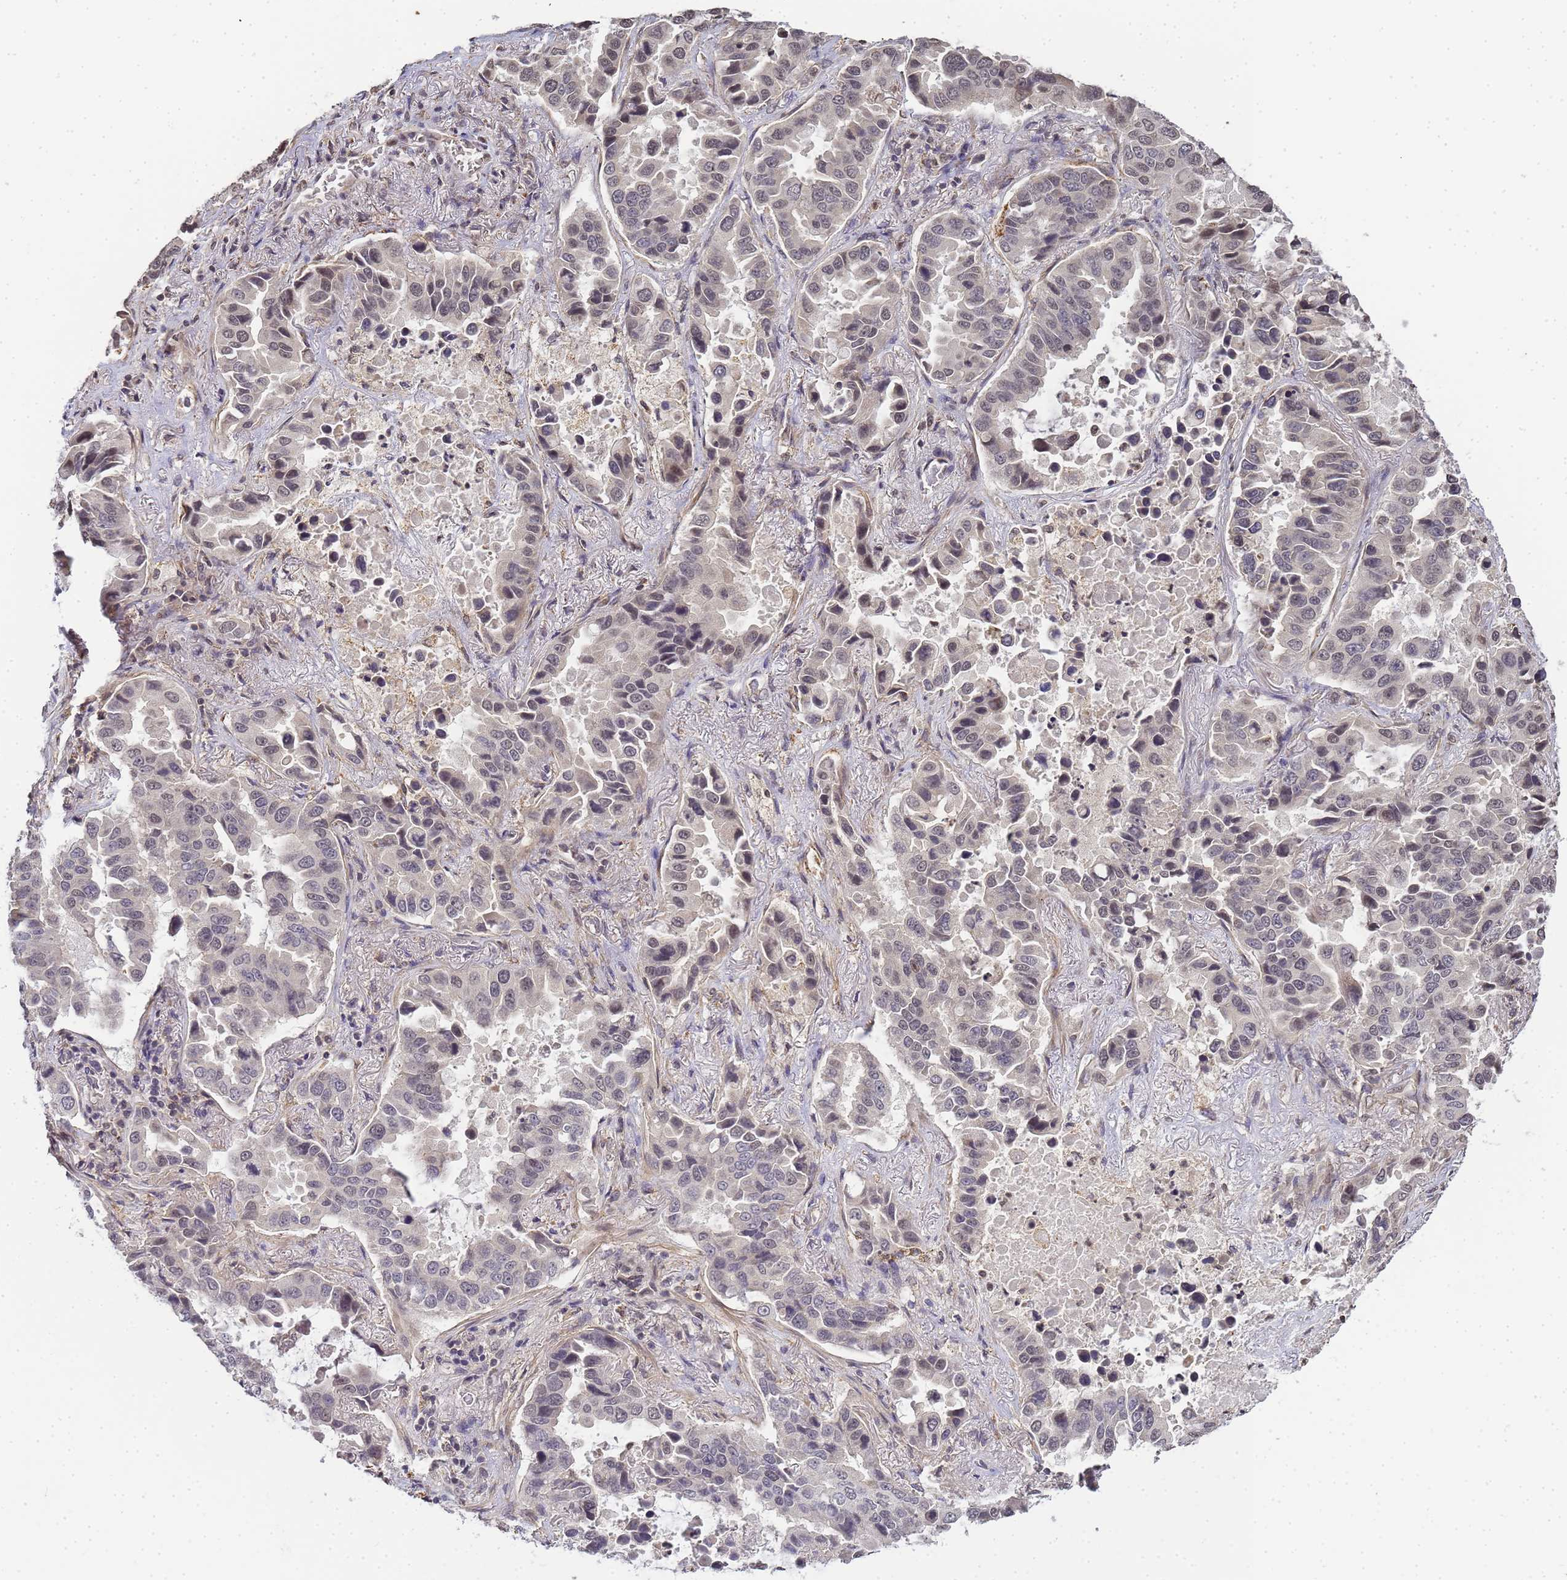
{"staining": {"intensity": "negative", "quantity": "none", "location": "none"}, "tissue": "lung cancer", "cell_type": "Tumor cells", "image_type": "cancer", "snomed": [{"axis": "morphology", "description": "Adenocarcinoma, NOS"}, {"axis": "topography", "description": "Lung"}], "caption": "This is a micrograph of immunohistochemistry (IHC) staining of lung cancer (adenocarcinoma), which shows no positivity in tumor cells.", "gene": "MYL7", "patient": {"sex": "male", "age": 64}}